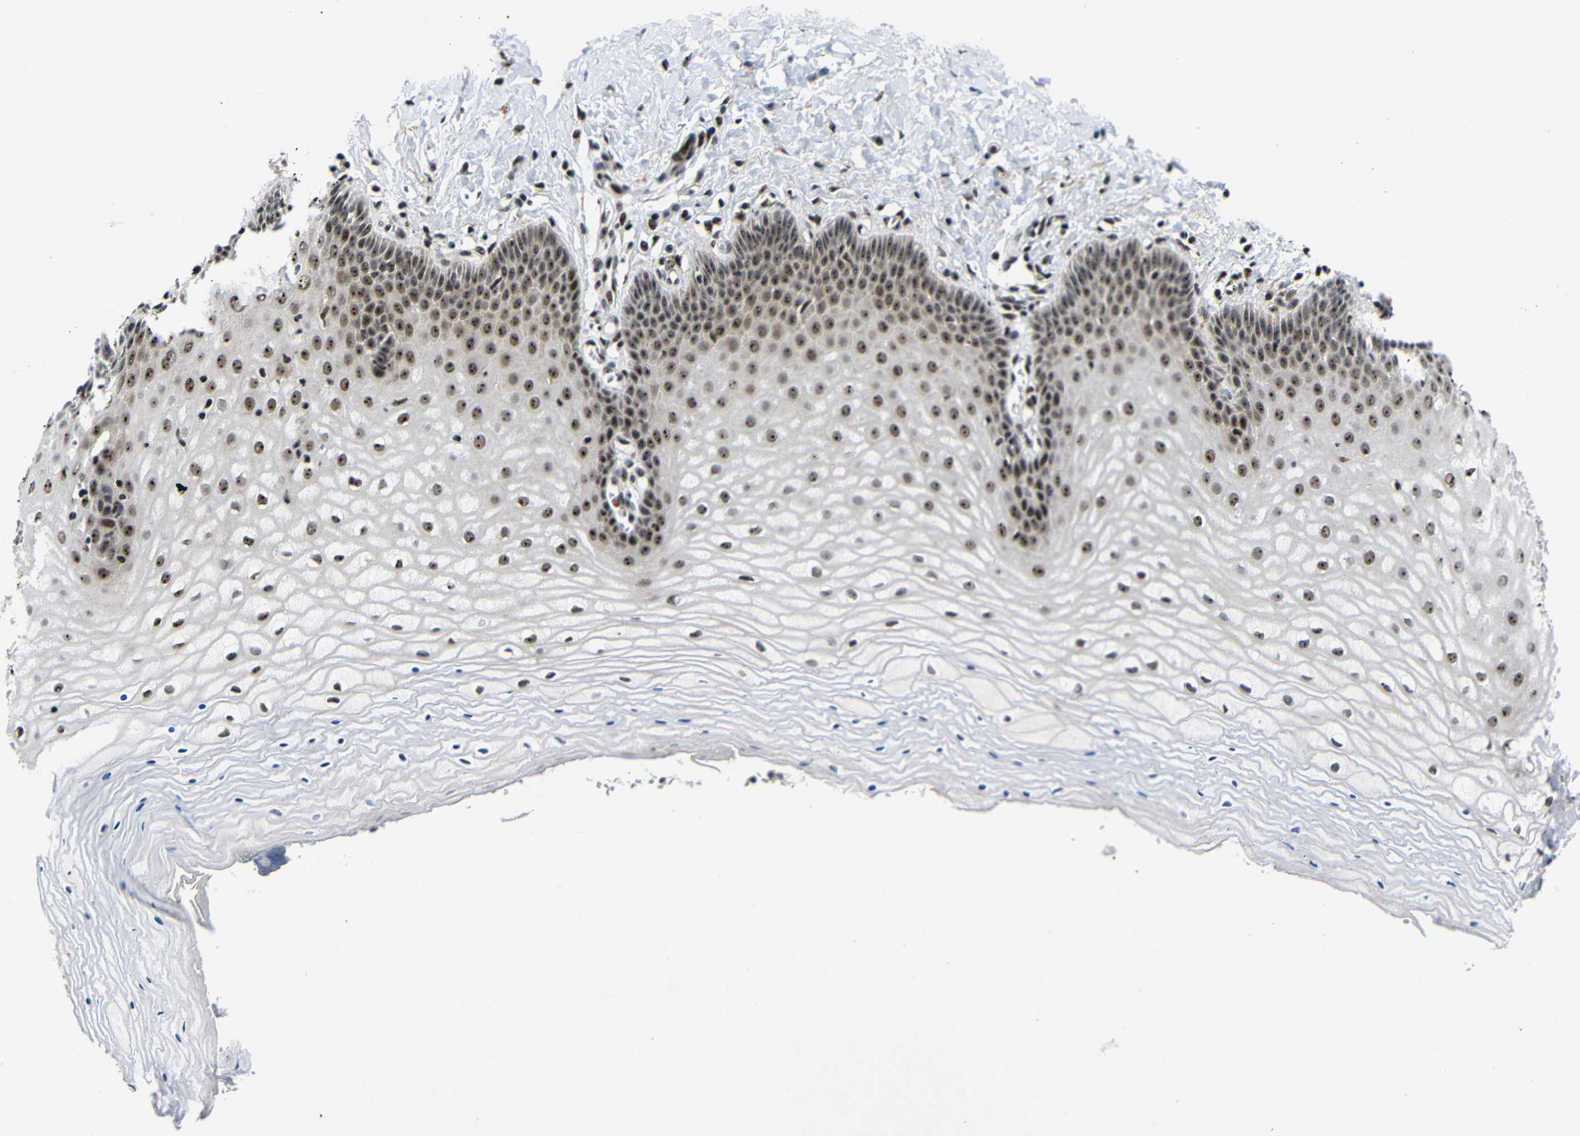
{"staining": {"intensity": "strong", "quantity": ">75%", "location": "nuclear"}, "tissue": "cervix", "cell_type": "Glandular cells", "image_type": "normal", "snomed": [{"axis": "morphology", "description": "Normal tissue, NOS"}, {"axis": "topography", "description": "Cervix"}], "caption": "A histopathology image of cervix stained for a protein shows strong nuclear brown staining in glandular cells.", "gene": "SETDB2", "patient": {"sex": "female", "age": 55}}